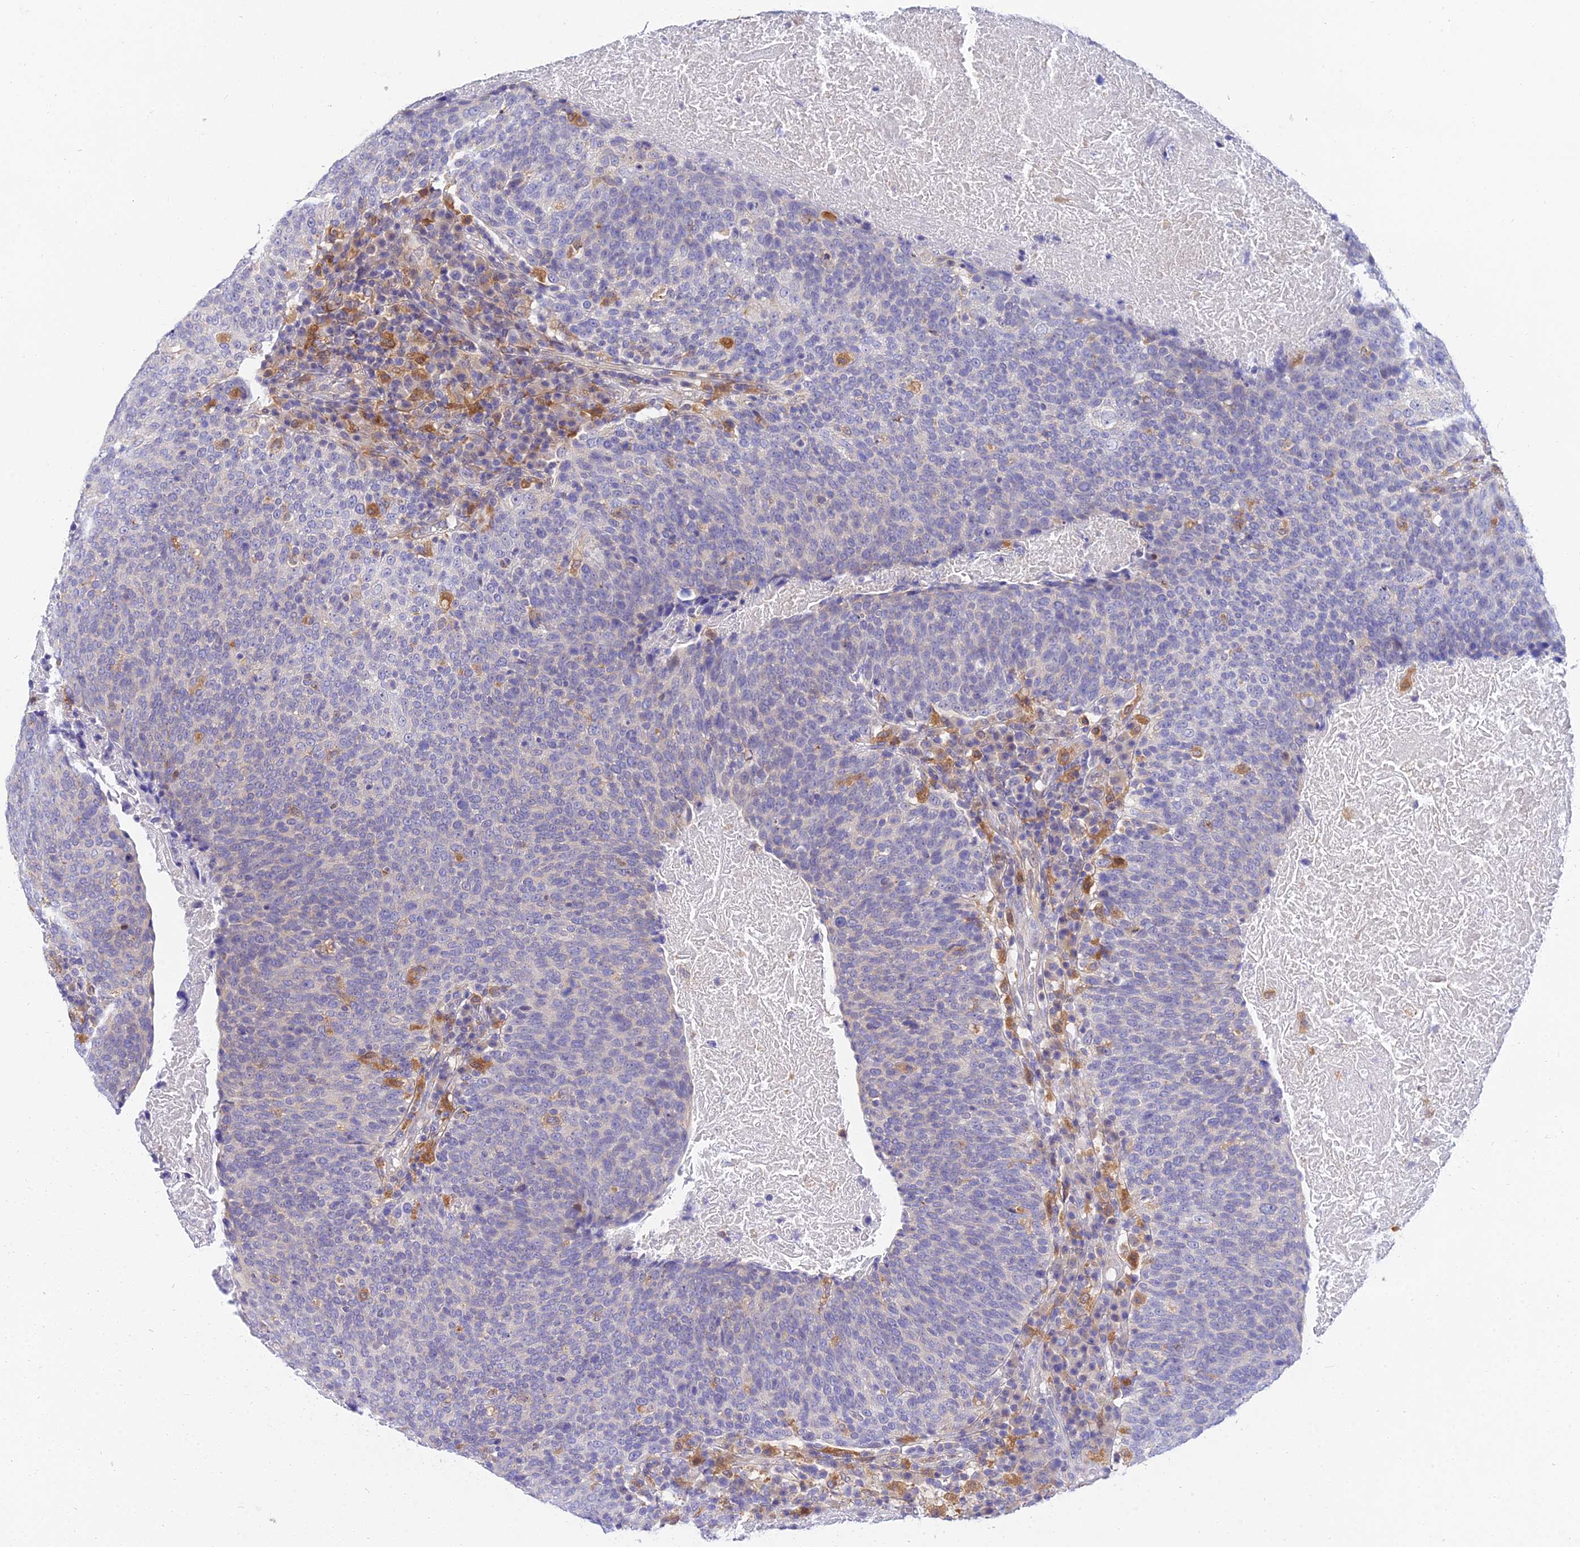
{"staining": {"intensity": "negative", "quantity": "none", "location": "none"}, "tissue": "head and neck cancer", "cell_type": "Tumor cells", "image_type": "cancer", "snomed": [{"axis": "morphology", "description": "Squamous cell carcinoma, NOS"}, {"axis": "morphology", "description": "Squamous cell carcinoma, metastatic, NOS"}, {"axis": "topography", "description": "Lymph node"}, {"axis": "topography", "description": "Head-Neck"}], "caption": "The immunohistochemistry photomicrograph has no significant expression in tumor cells of squamous cell carcinoma (head and neck) tissue. (DAB (3,3'-diaminobenzidine) IHC with hematoxylin counter stain).", "gene": "ARL8B", "patient": {"sex": "male", "age": 62}}